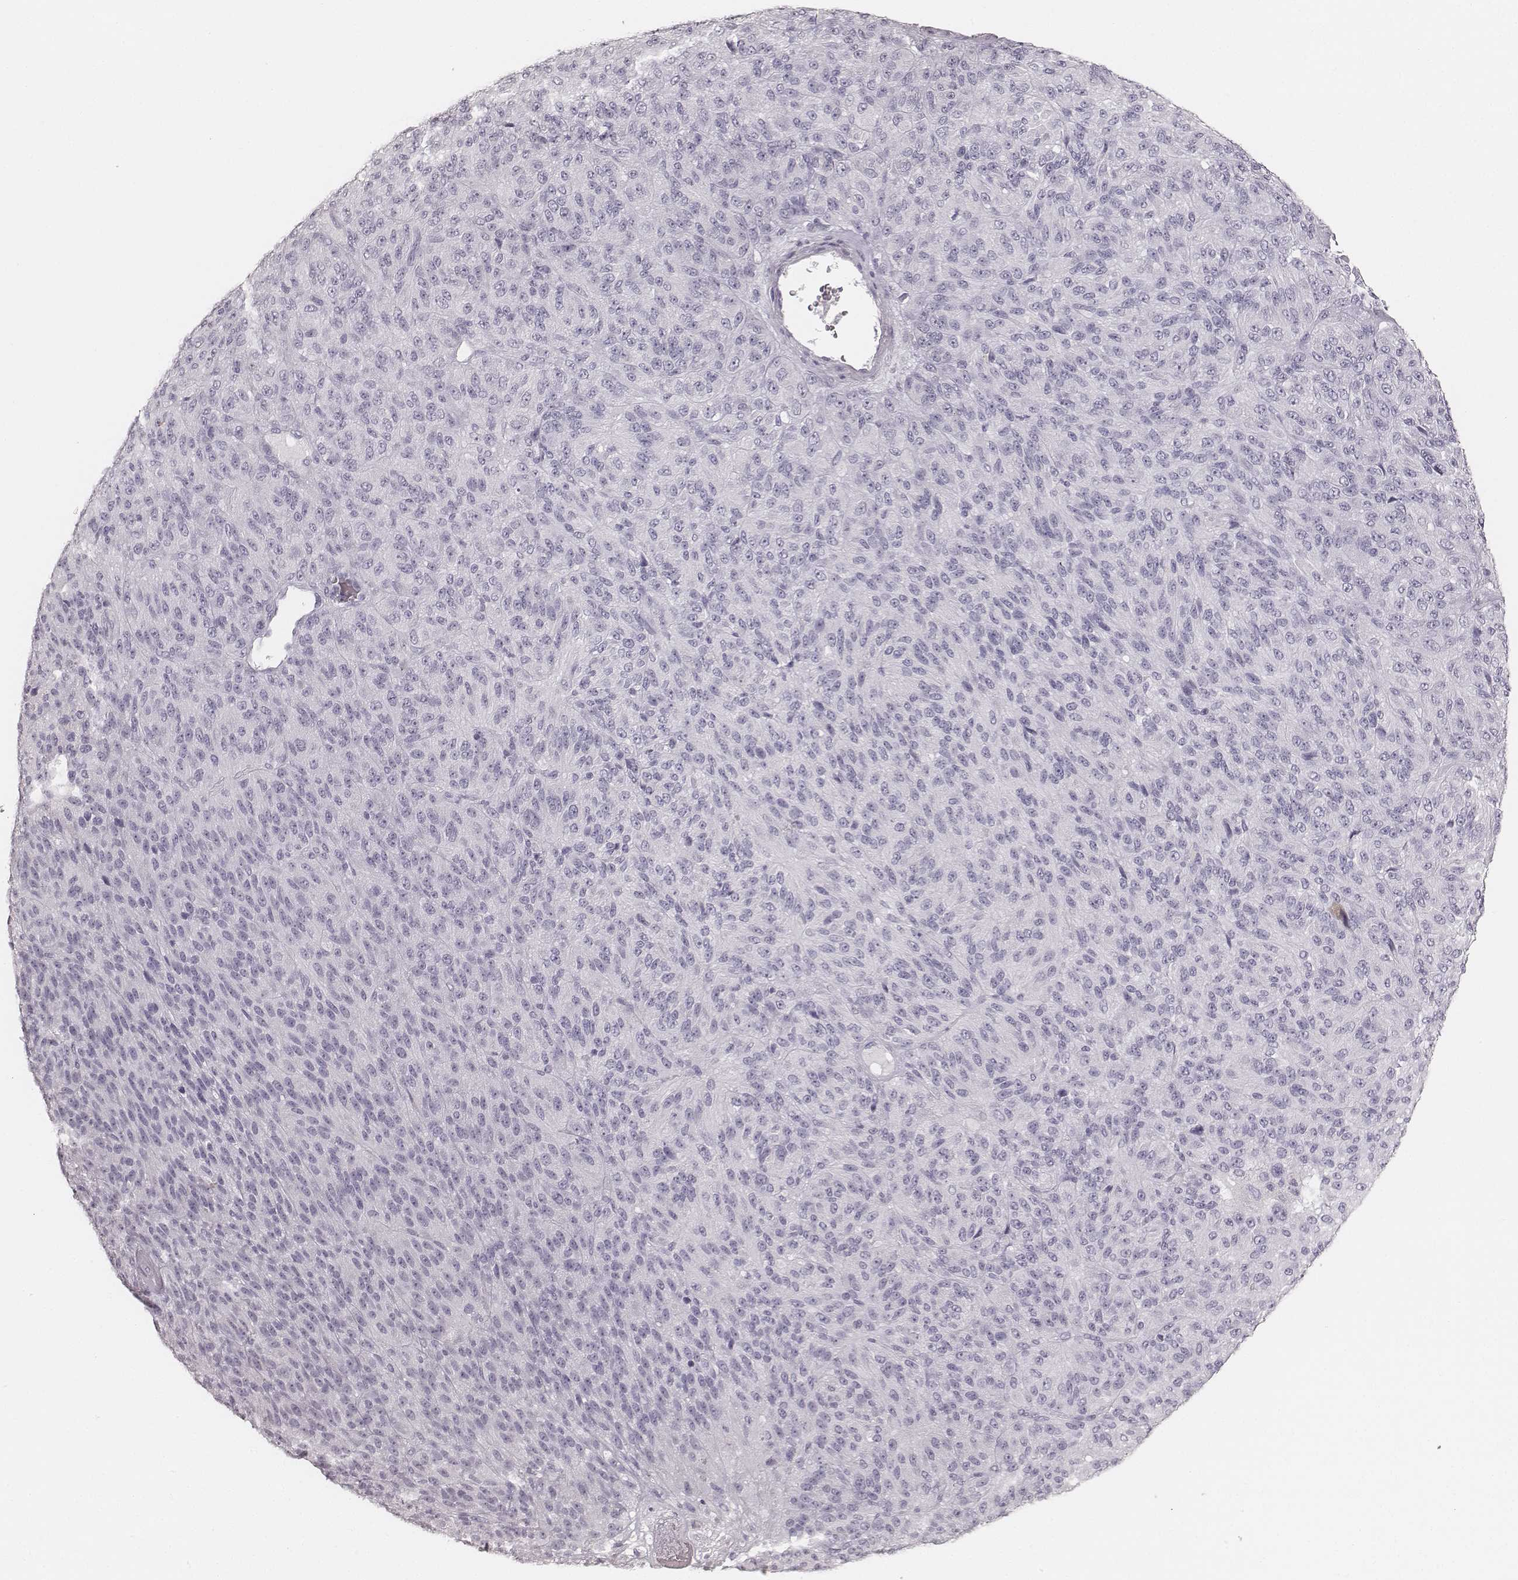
{"staining": {"intensity": "negative", "quantity": "none", "location": "none"}, "tissue": "melanoma", "cell_type": "Tumor cells", "image_type": "cancer", "snomed": [{"axis": "morphology", "description": "Malignant melanoma, Metastatic site"}, {"axis": "topography", "description": "Brain"}], "caption": "This is an IHC image of human melanoma. There is no positivity in tumor cells.", "gene": "KRT34", "patient": {"sex": "female", "age": 56}}